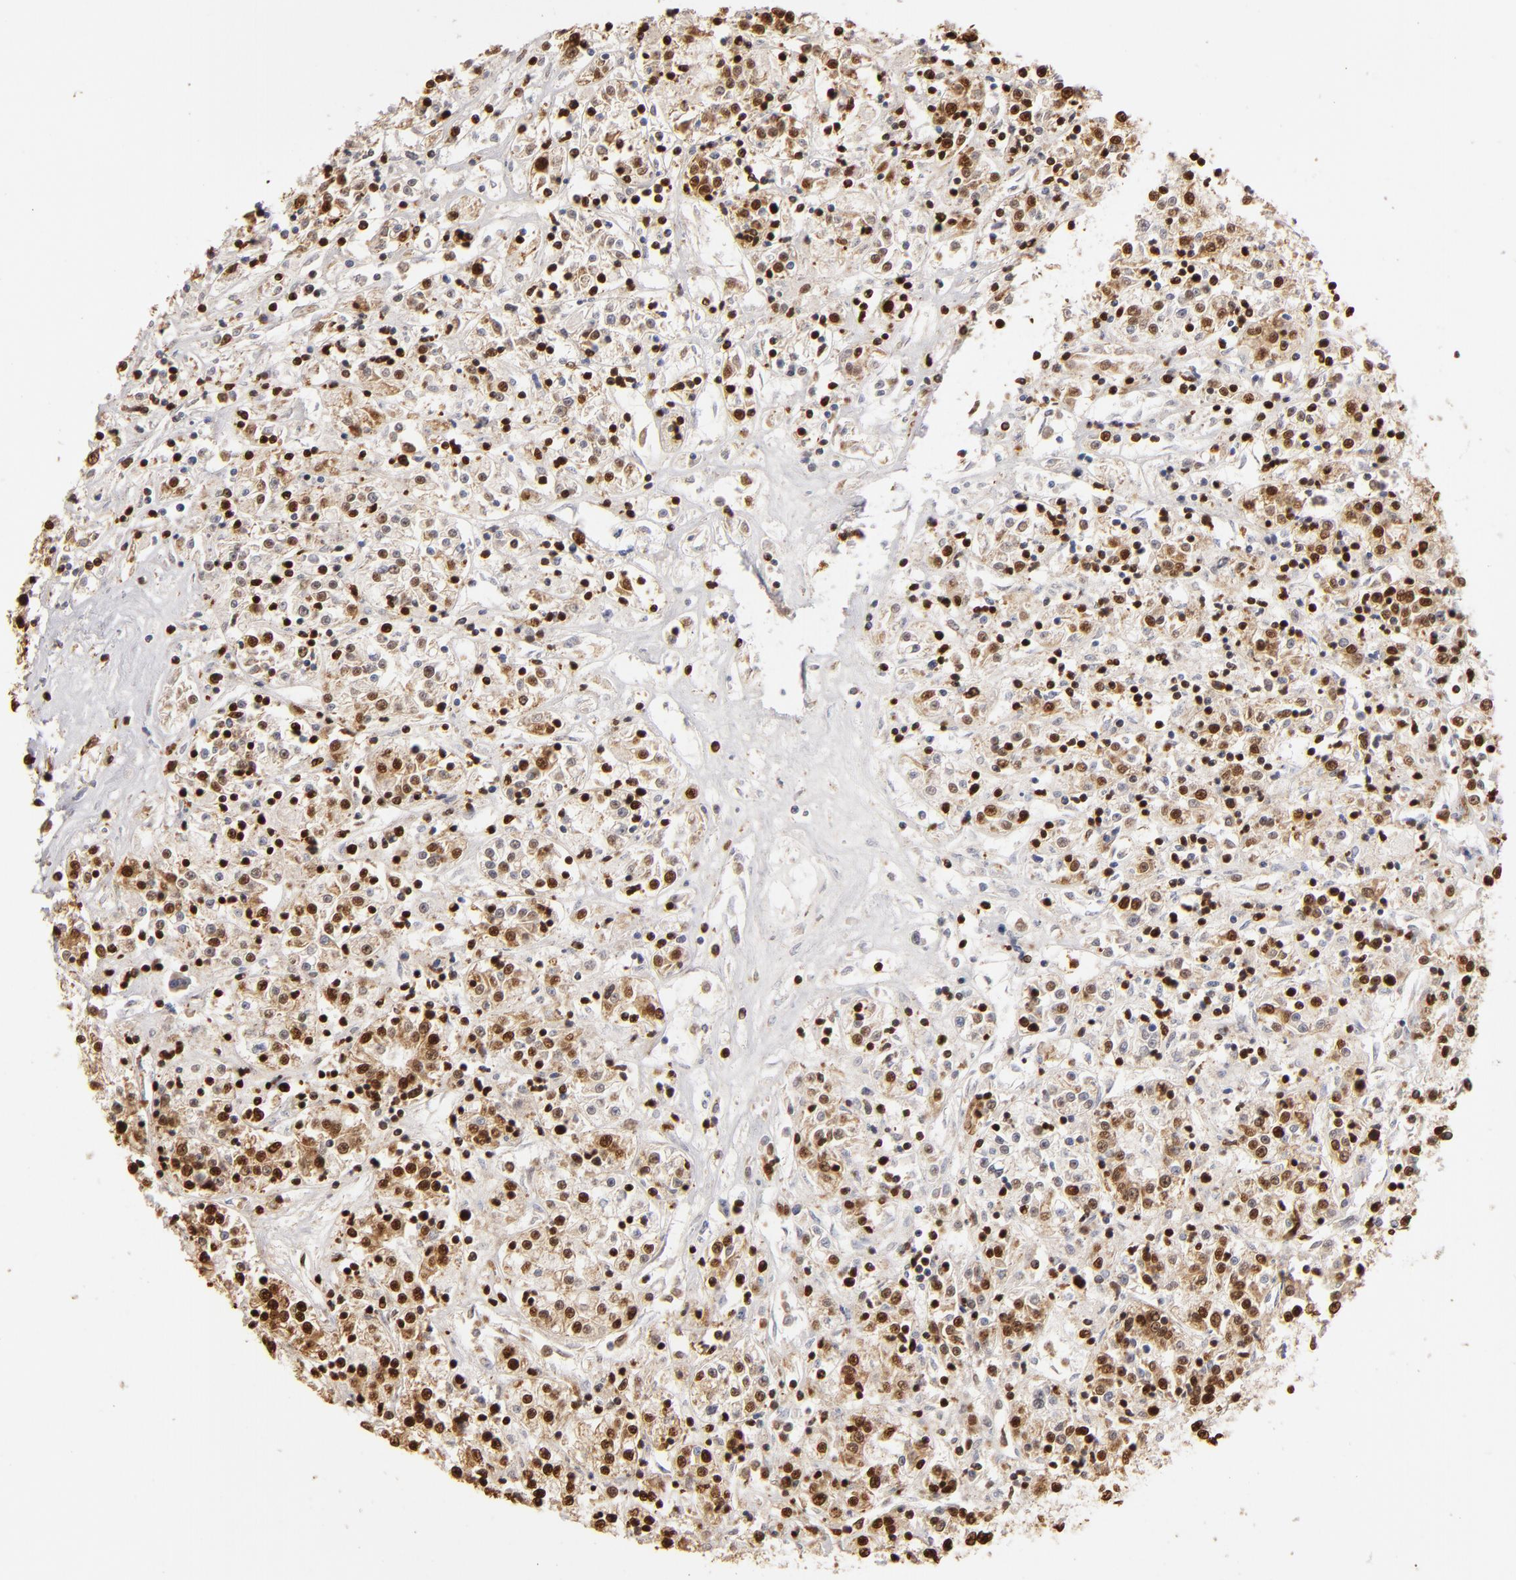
{"staining": {"intensity": "strong", "quantity": ">75%", "location": "nuclear"}, "tissue": "renal cancer", "cell_type": "Tumor cells", "image_type": "cancer", "snomed": [{"axis": "morphology", "description": "Adenocarcinoma, NOS"}, {"axis": "topography", "description": "Kidney"}], "caption": "Human renal adenocarcinoma stained with a protein marker exhibits strong staining in tumor cells.", "gene": "ILF3", "patient": {"sex": "female", "age": 76}}